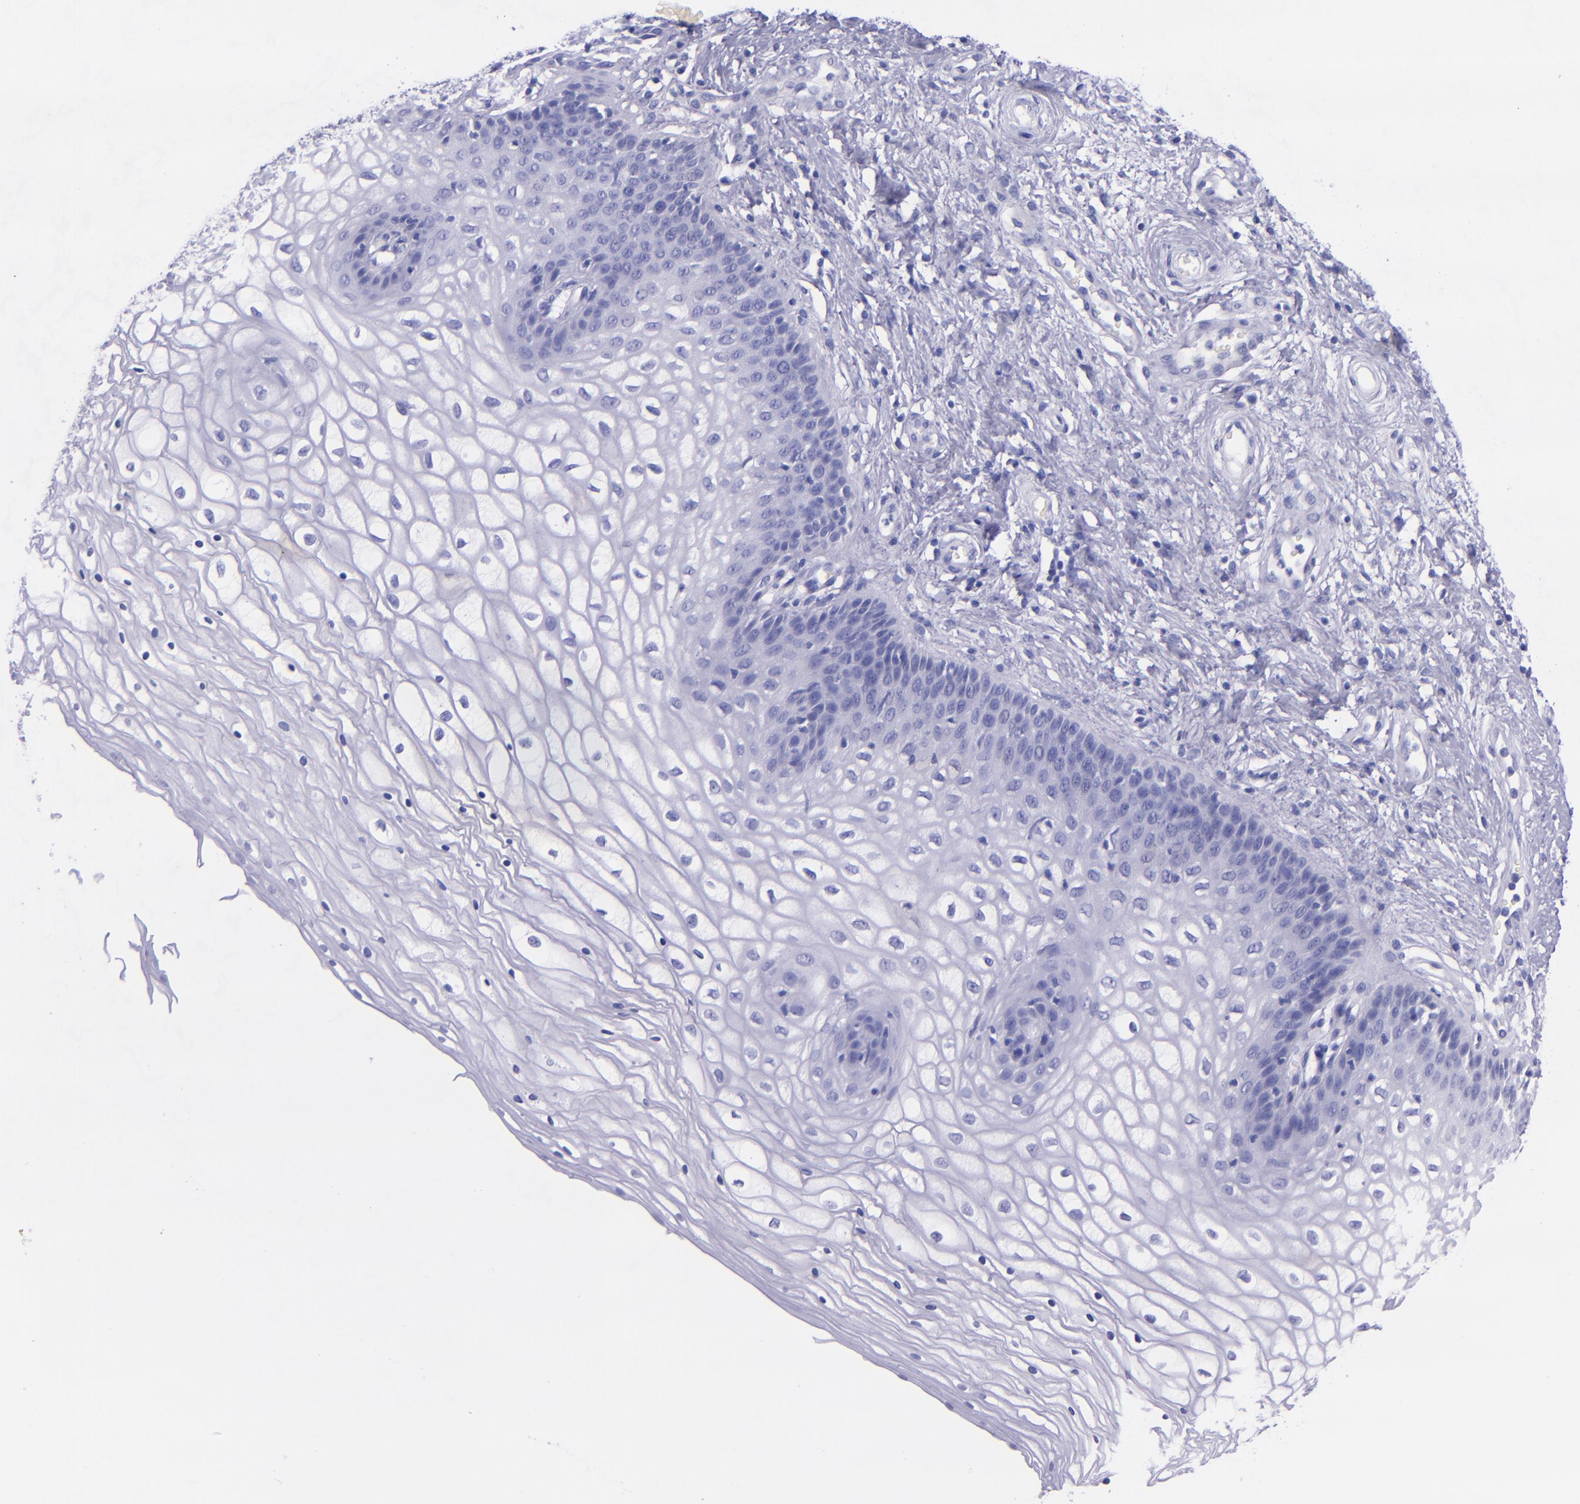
{"staining": {"intensity": "negative", "quantity": "none", "location": "none"}, "tissue": "vagina", "cell_type": "Squamous epithelial cells", "image_type": "normal", "snomed": [{"axis": "morphology", "description": "Normal tissue, NOS"}, {"axis": "topography", "description": "Vagina"}], "caption": "Normal vagina was stained to show a protein in brown. There is no significant expression in squamous epithelial cells.", "gene": "MBP", "patient": {"sex": "female", "age": 34}}